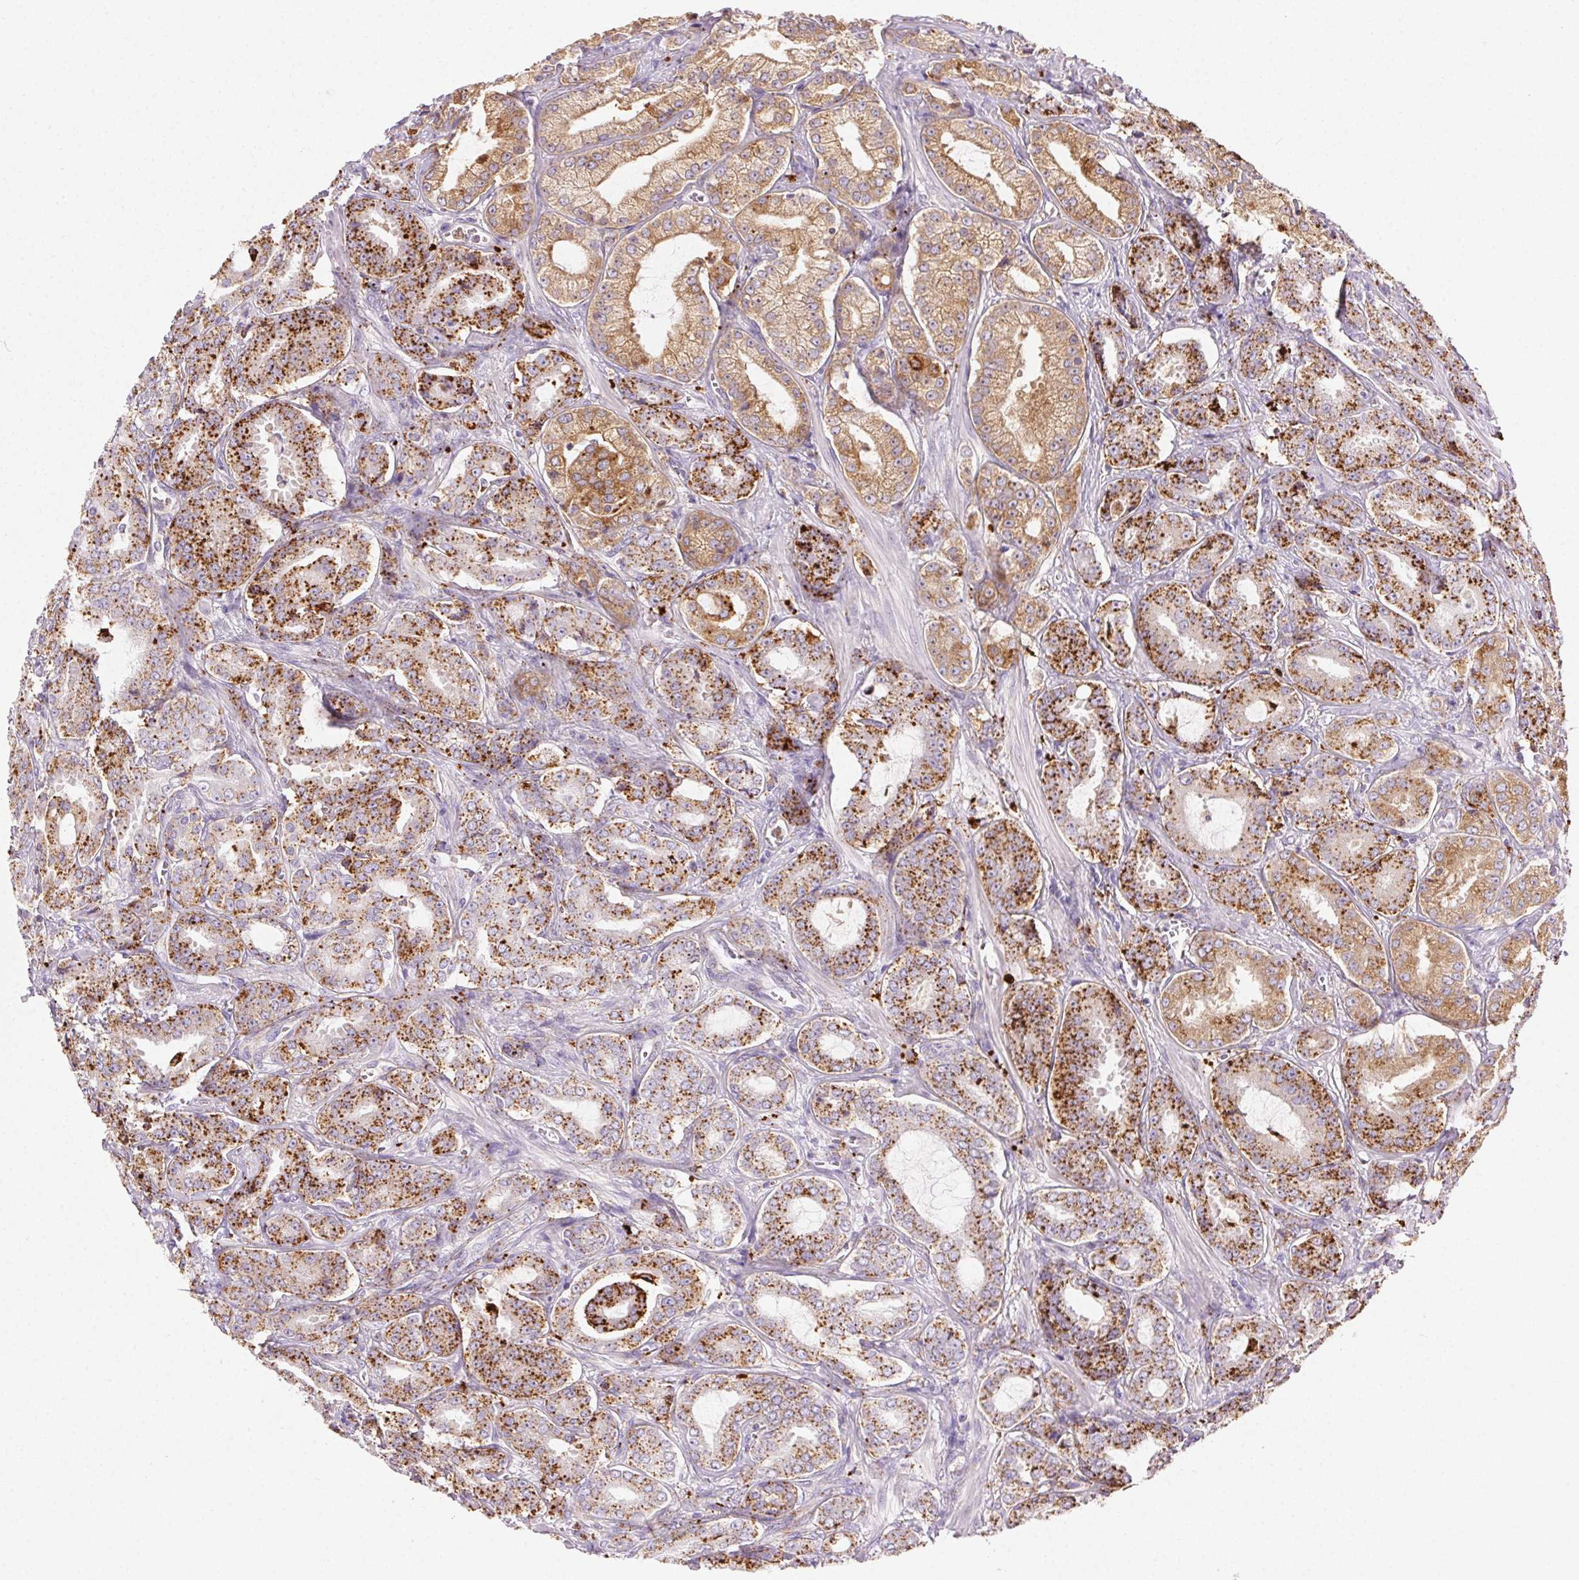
{"staining": {"intensity": "strong", "quantity": ">75%", "location": "cytoplasmic/membranous"}, "tissue": "prostate cancer", "cell_type": "Tumor cells", "image_type": "cancer", "snomed": [{"axis": "morphology", "description": "Adenocarcinoma, High grade"}, {"axis": "topography", "description": "Prostate"}], "caption": "Immunohistochemistry photomicrograph of prostate cancer (high-grade adenocarcinoma) stained for a protein (brown), which reveals high levels of strong cytoplasmic/membranous expression in about >75% of tumor cells.", "gene": "SCPEP1", "patient": {"sex": "male", "age": 64}}